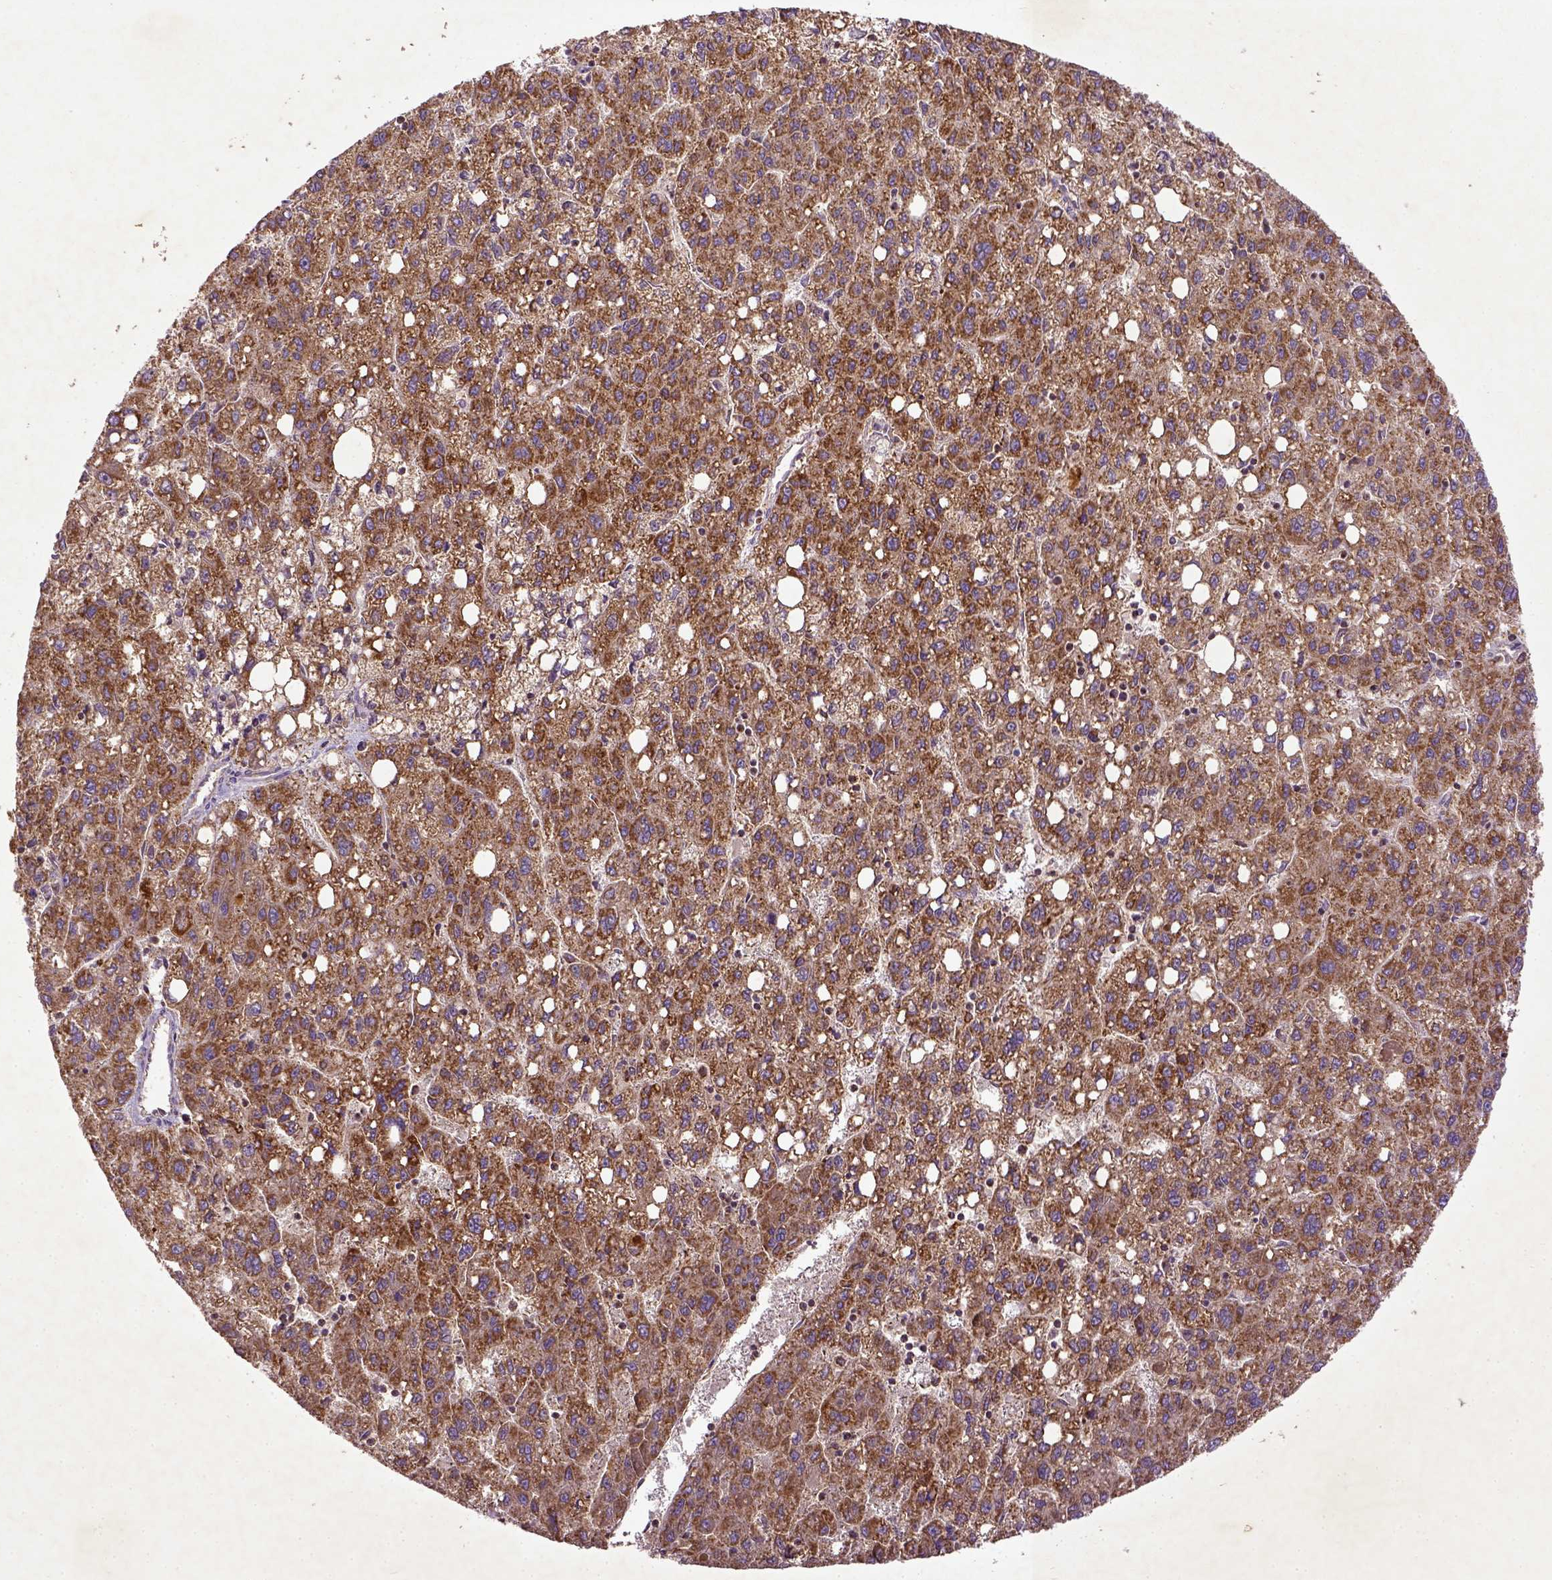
{"staining": {"intensity": "moderate", "quantity": ">75%", "location": "cytoplasmic/membranous"}, "tissue": "liver cancer", "cell_type": "Tumor cells", "image_type": "cancer", "snomed": [{"axis": "morphology", "description": "Carcinoma, Hepatocellular, NOS"}, {"axis": "topography", "description": "Liver"}], "caption": "Immunohistochemical staining of human liver cancer (hepatocellular carcinoma) displays medium levels of moderate cytoplasmic/membranous positivity in approximately >75% of tumor cells. The staining was performed using DAB (3,3'-diaminobenzidine) to visualize the protein expression in brown, while the nuclei were stained in blue with hematoxylin (Magnification: 20x).", "gene": "MT-CO1", "patient": {"sex": "female", "age": 82}}